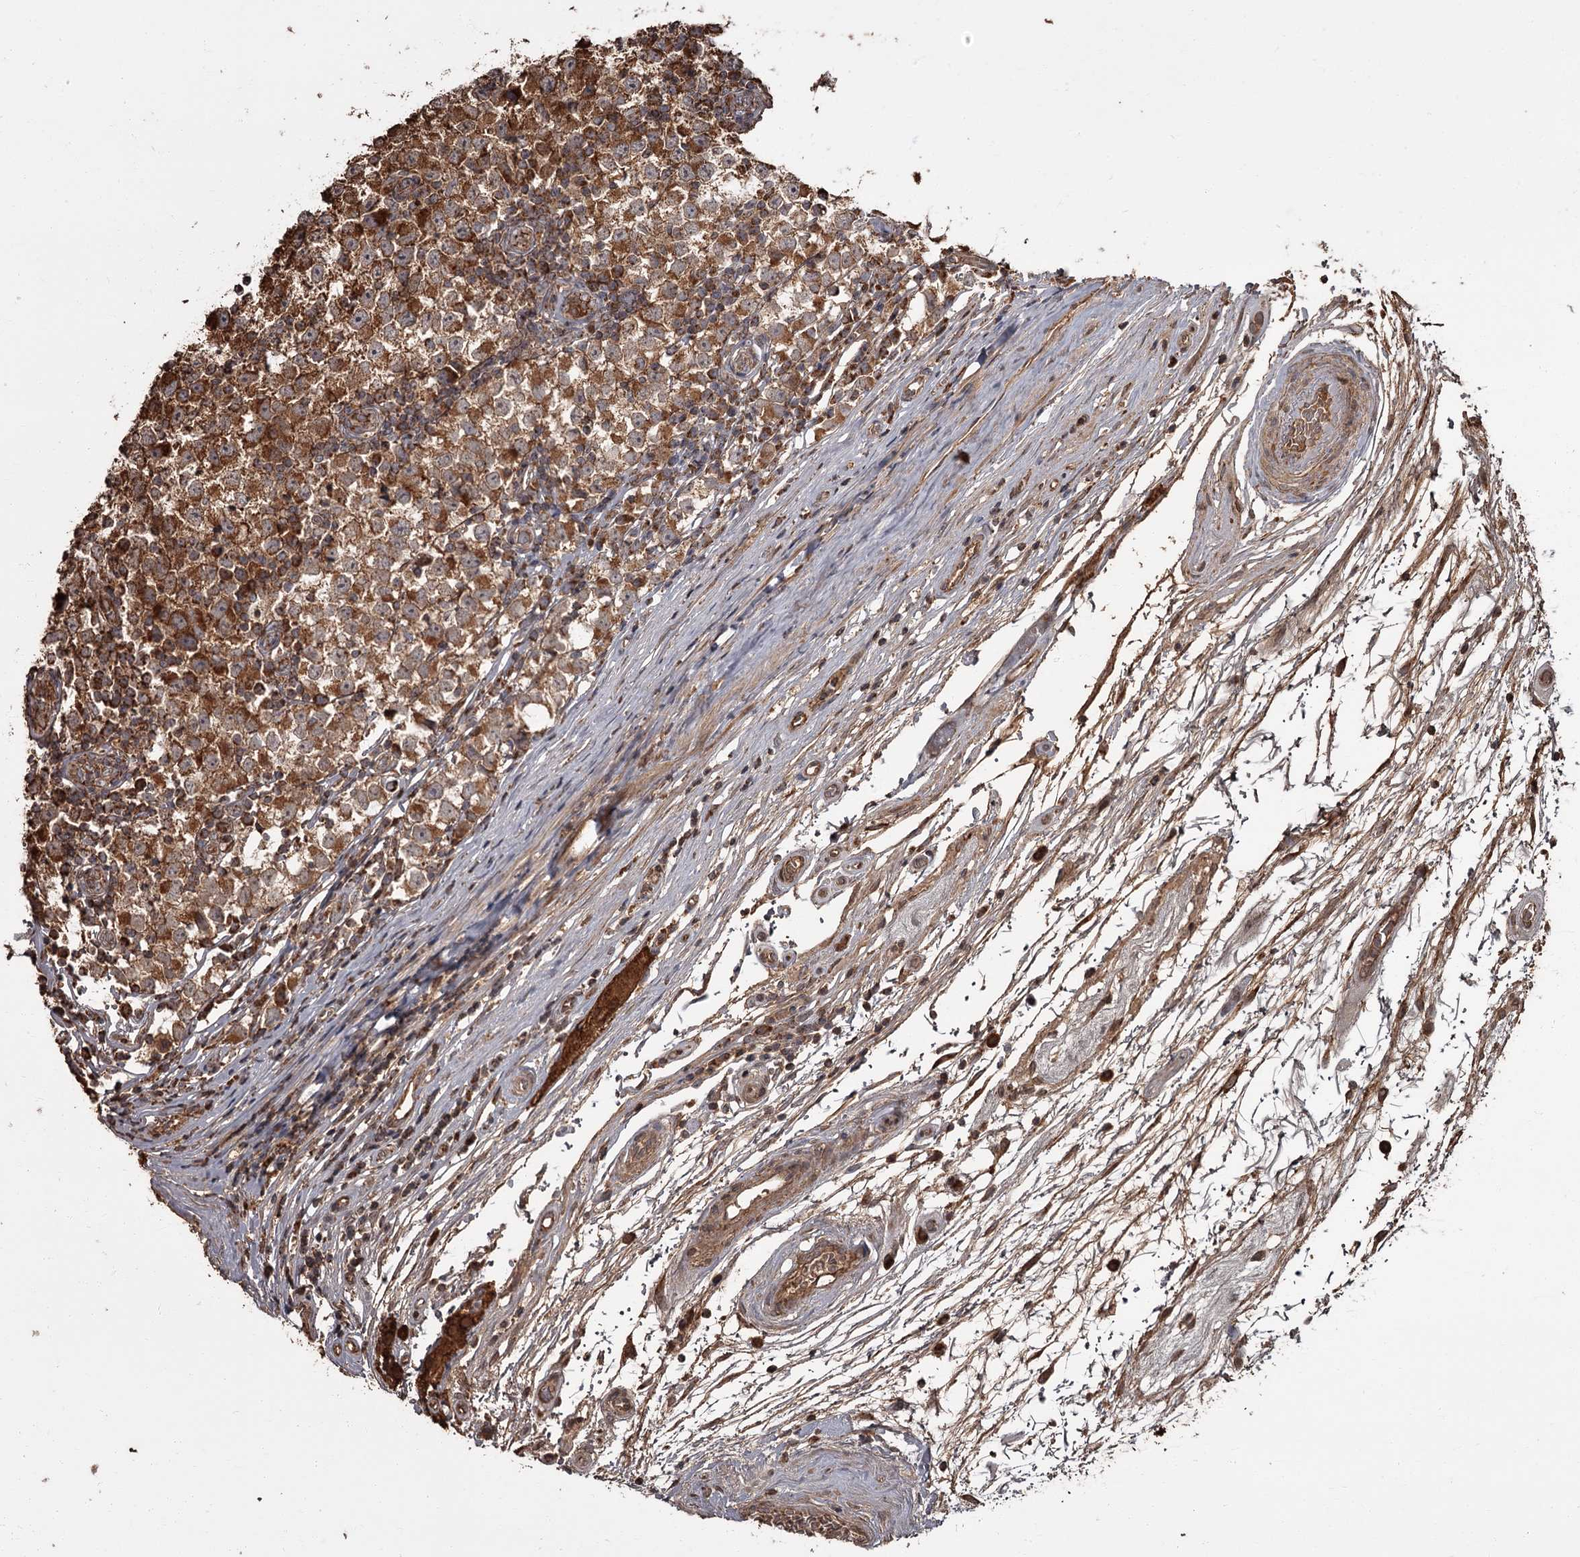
{"staining": {"intensity": "strong", "quantity": ">75%", "location": "cytoplasmic/membranous"}, "tissue": "testis cancer", "cell_type": "Tumor cells", "image_type": "cancer", "snomed": [{"axis": "morphology", "description": "Seminoma, NOS"}, {"axis": "topography", "description": "Testis"}], "caption": "Strong cytoplasmic/membranous staining is present in about >75% of tumor cells in seminoma (testis).", "gene": "THAP9", "patient": {"sex": "male", "age": 65}}